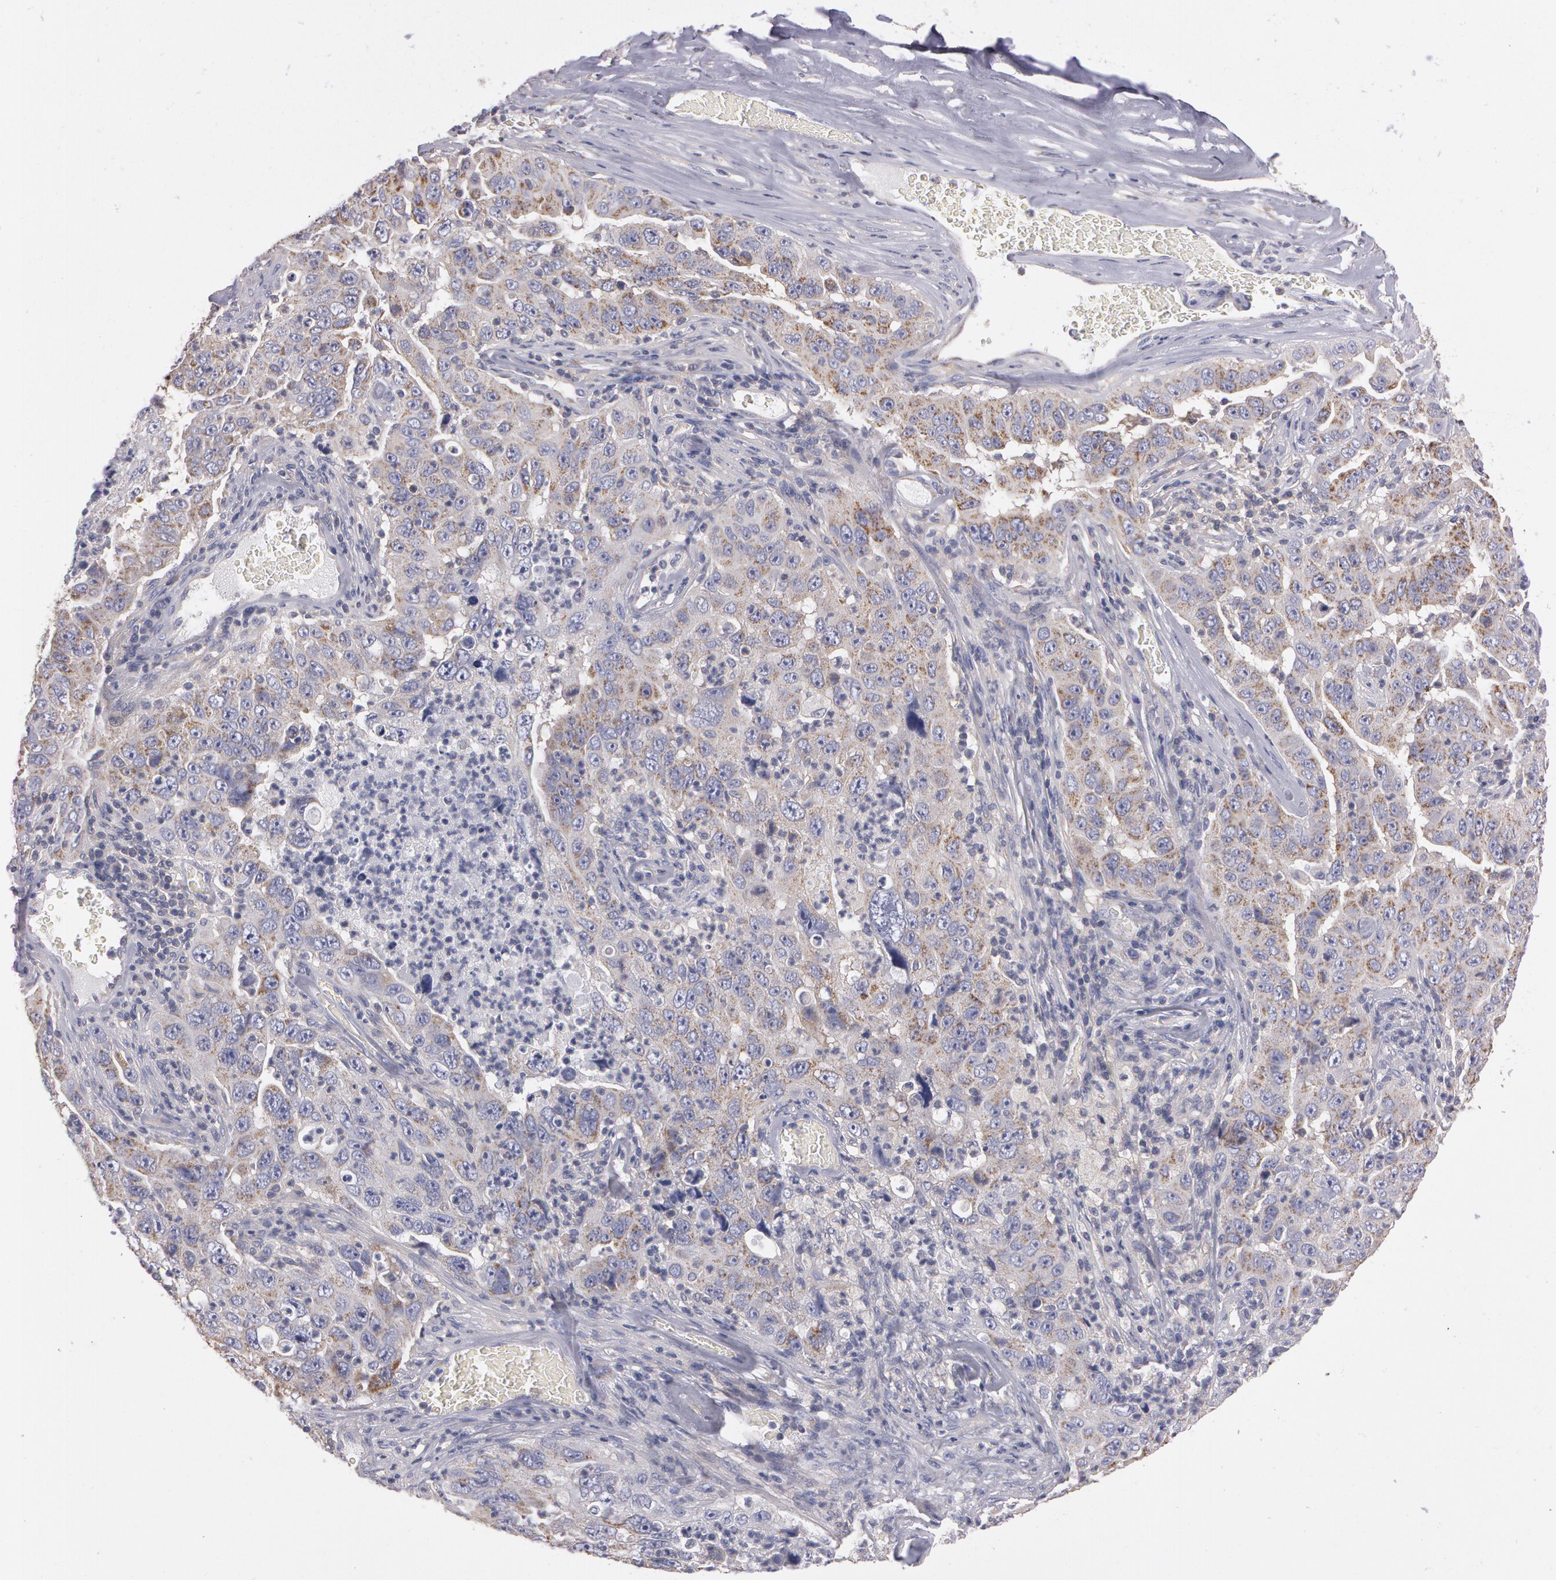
{"staining": {"intensity": "weak", "quantity": "25%-75%", "location": "cytoplasmic/membranous"}, "tissue": "lung cancer", "cell_type": "Tumor cells", "image_type": "cancer", "snomed": [{"axis": "morphology", "description": "Squamous cell carcinoma, NOS"}, {"axis": "topography", "description": "Lung"}], "caption": "Lung squamous cell carcinoma was stained to show a protein in brown. There is low levels of weak cytoplasmic/membranous staining in about 25%-75% of tumor cells. (Brightfield microscopy of DAB IHC at high magnification).", "gene": "NEK9", "patient": {"sex": "male", "age": 64}}